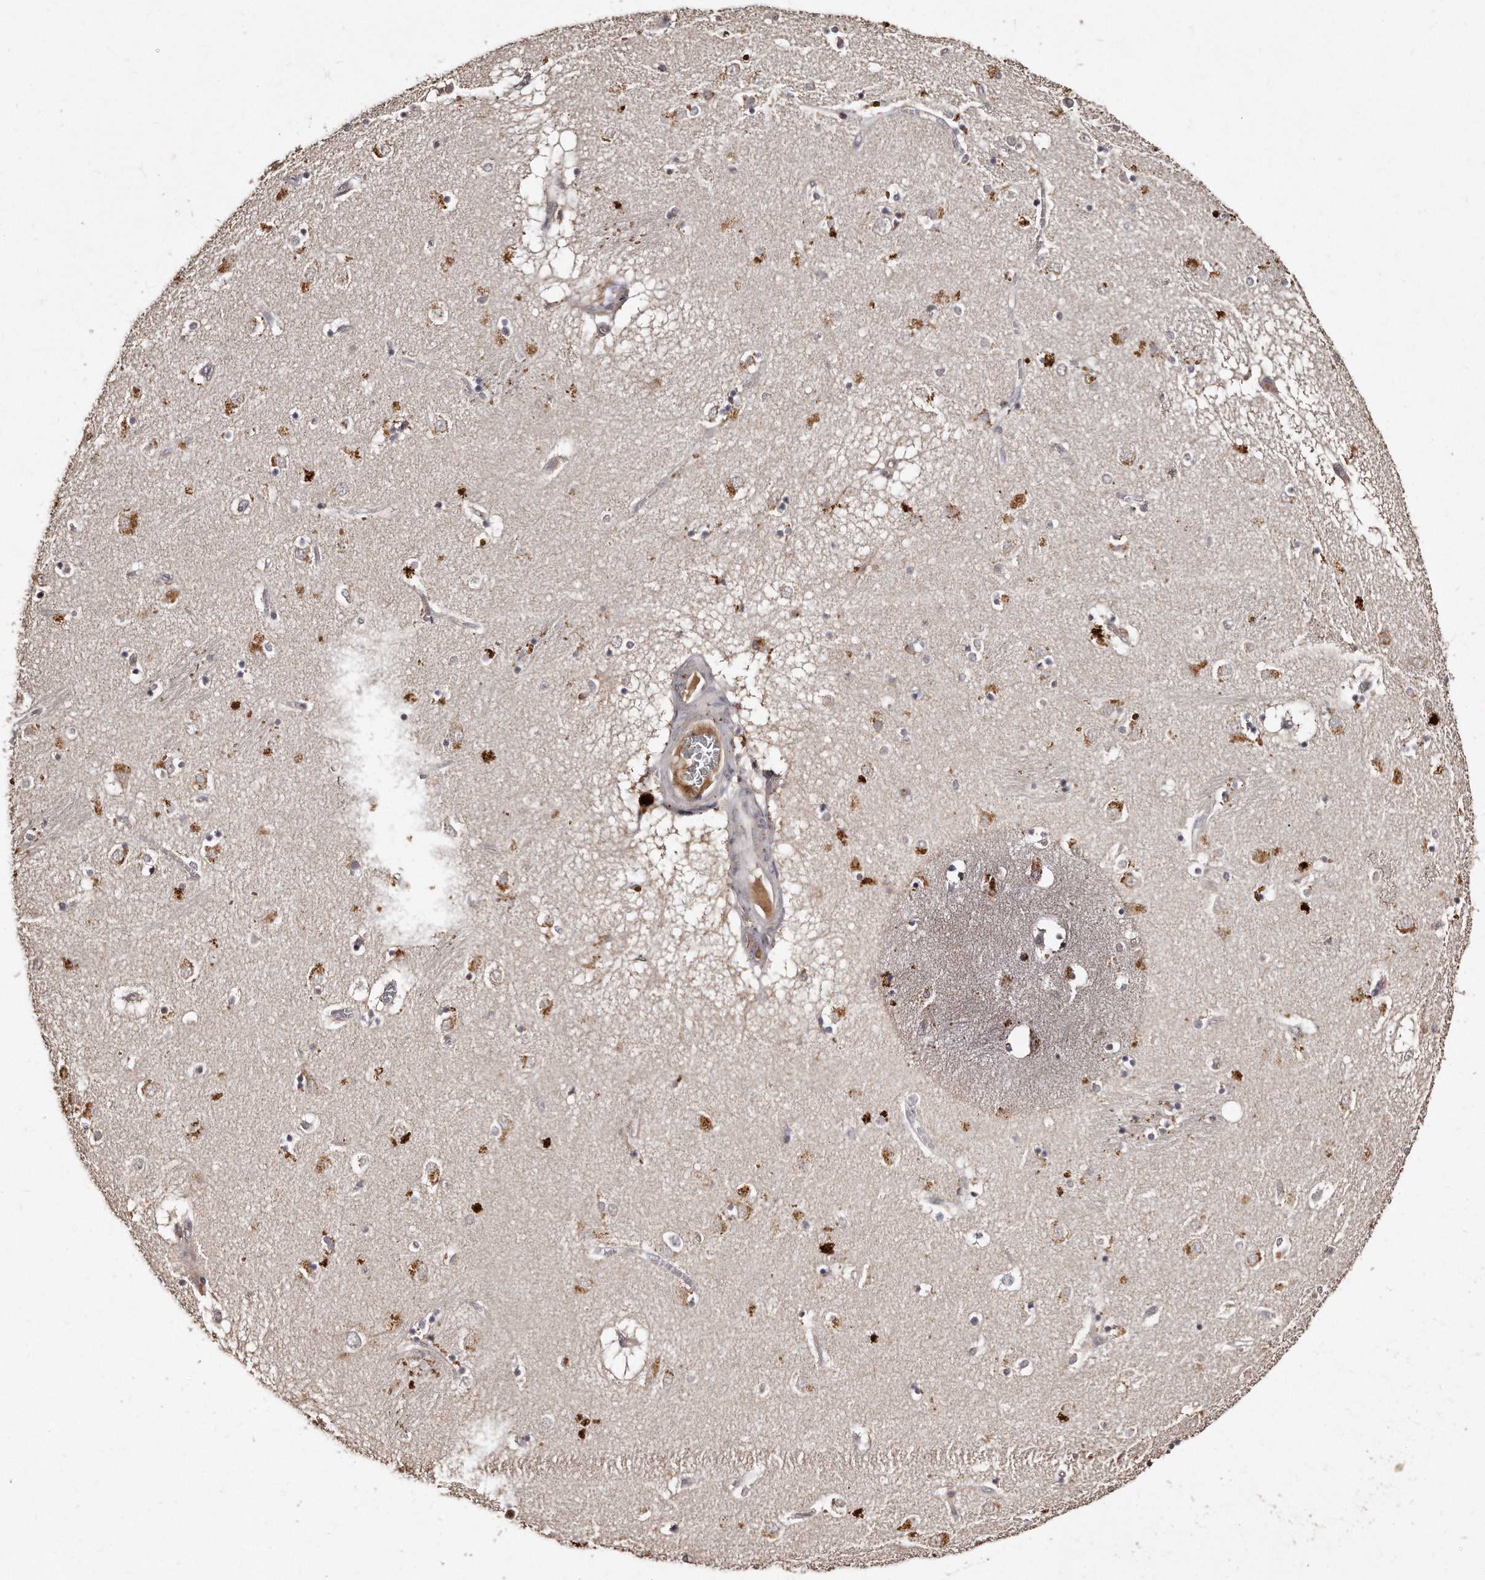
{"staining": {"intensity": "moderate", "quantity": "<25%", "location": "cytoplasmic/membranous,nuclear"}, "tissue": "caudate", "cell_type": "Glial cells", "image_type": "normal", "snomed": [{"axis": "morphology", "description": "Normal tissue, NOS"}, {"axis": "topography", "description": "Lateral ventricle wall"}], "caption": "Protein positivity by immunohistochemistry (IHC) displays moderate cytoplasmic/membranous,nuclear staining in approximately <25% of glial cells in normal caudate. The protein is shown in brown color, while the nuclei are stained blue.", "gene": "TSHR", "patient": {"sex": "male", "age": 70}}